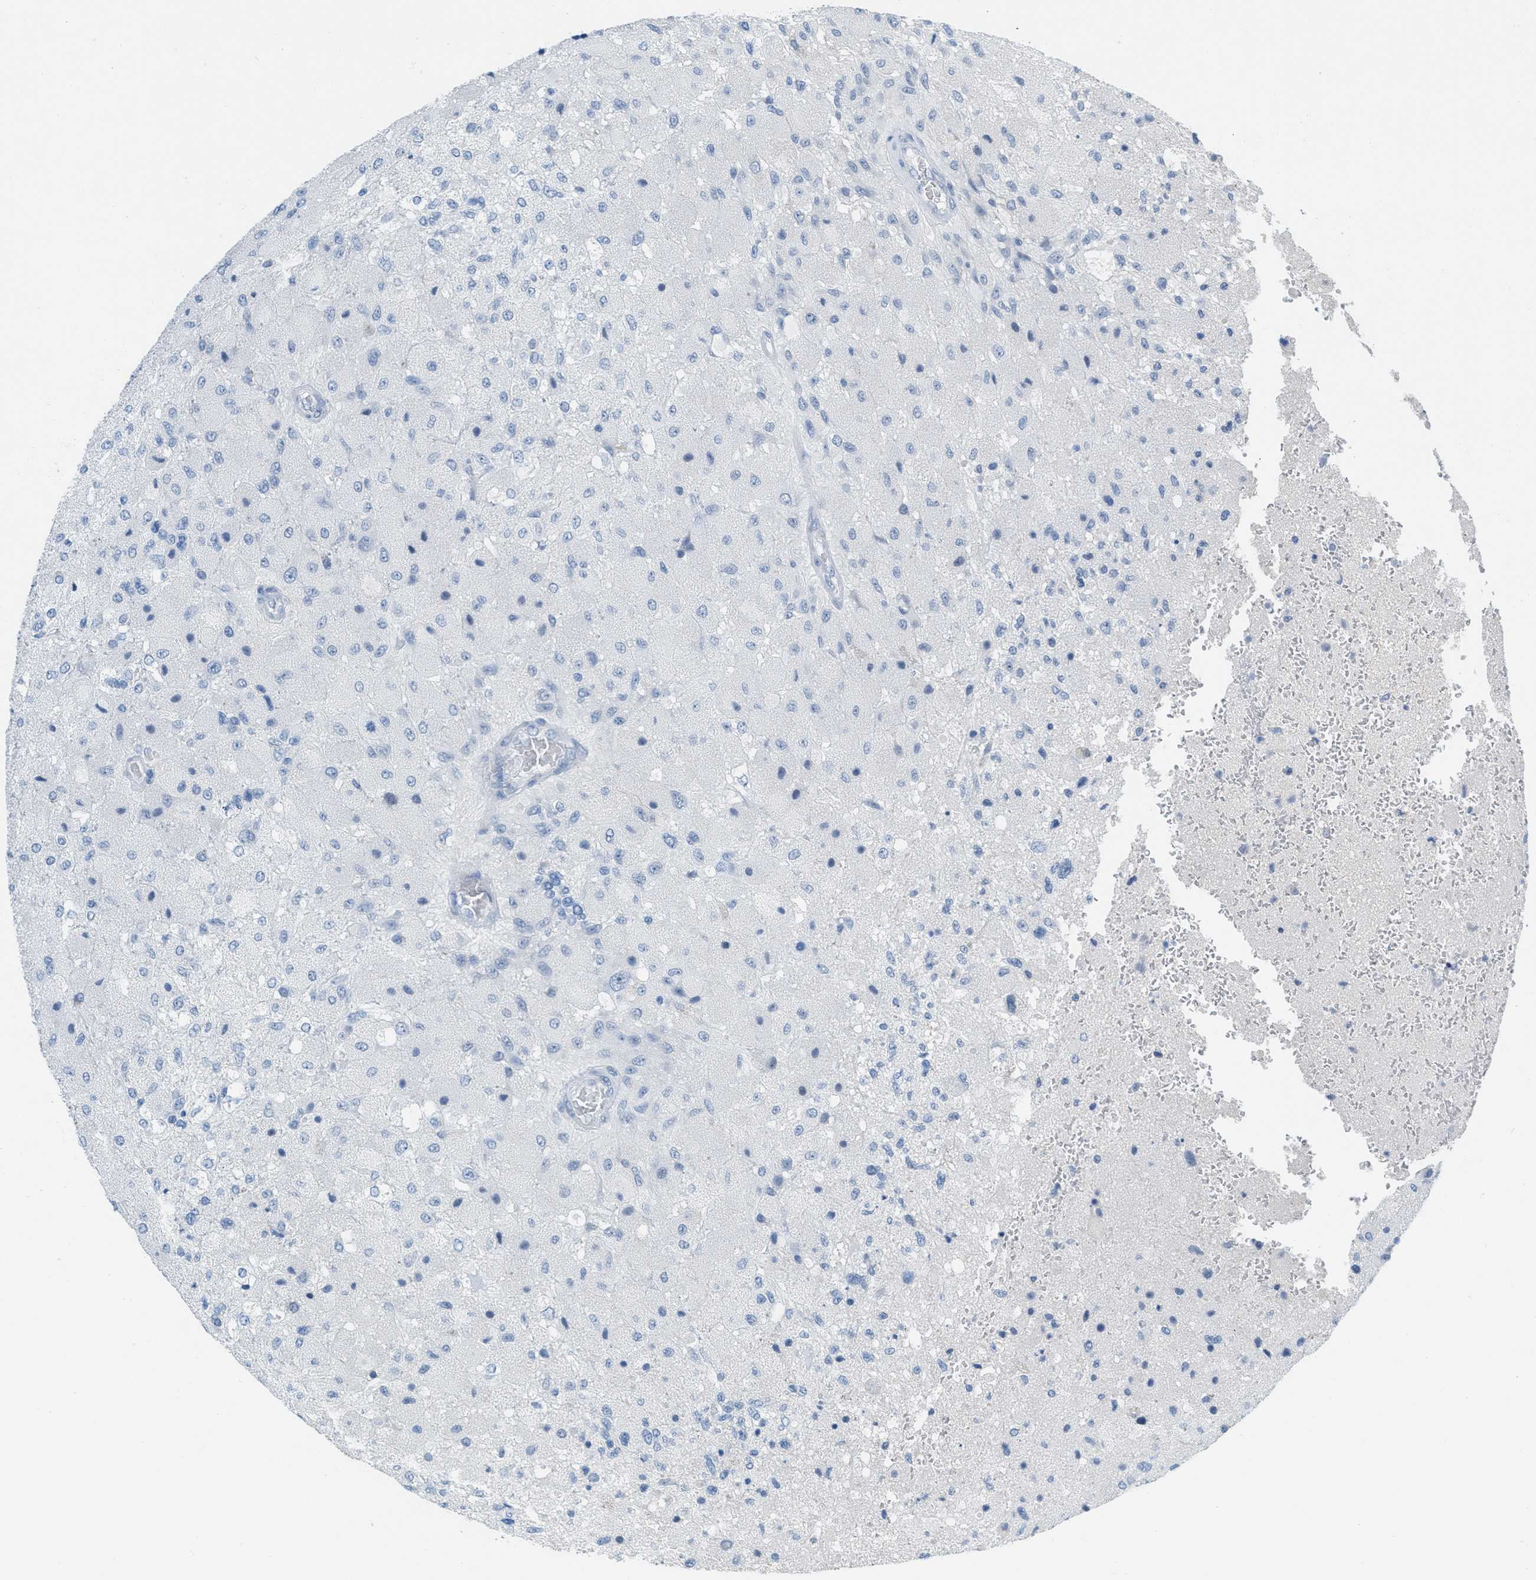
{"staining": {"intensity": "negative", "quantity": "none", "location": "none"}, "tissue": "glioma", "cell_type": "Tumor cells", "image_type": "cancer", "snomed": [{"axis": "morphology", "description": "Normal tissue, NOS"}, {"axis": "morphology", "description": "Glioma, malignant, High grade"}, {"axis": "topography", "description": "Cerebral cortex"}], "caption": "Immunohistochemistry of human glioma demonstrates no staining in tumor cells.", "gene": "HSF2", "patient": {"sex": "male", "age": 77}}